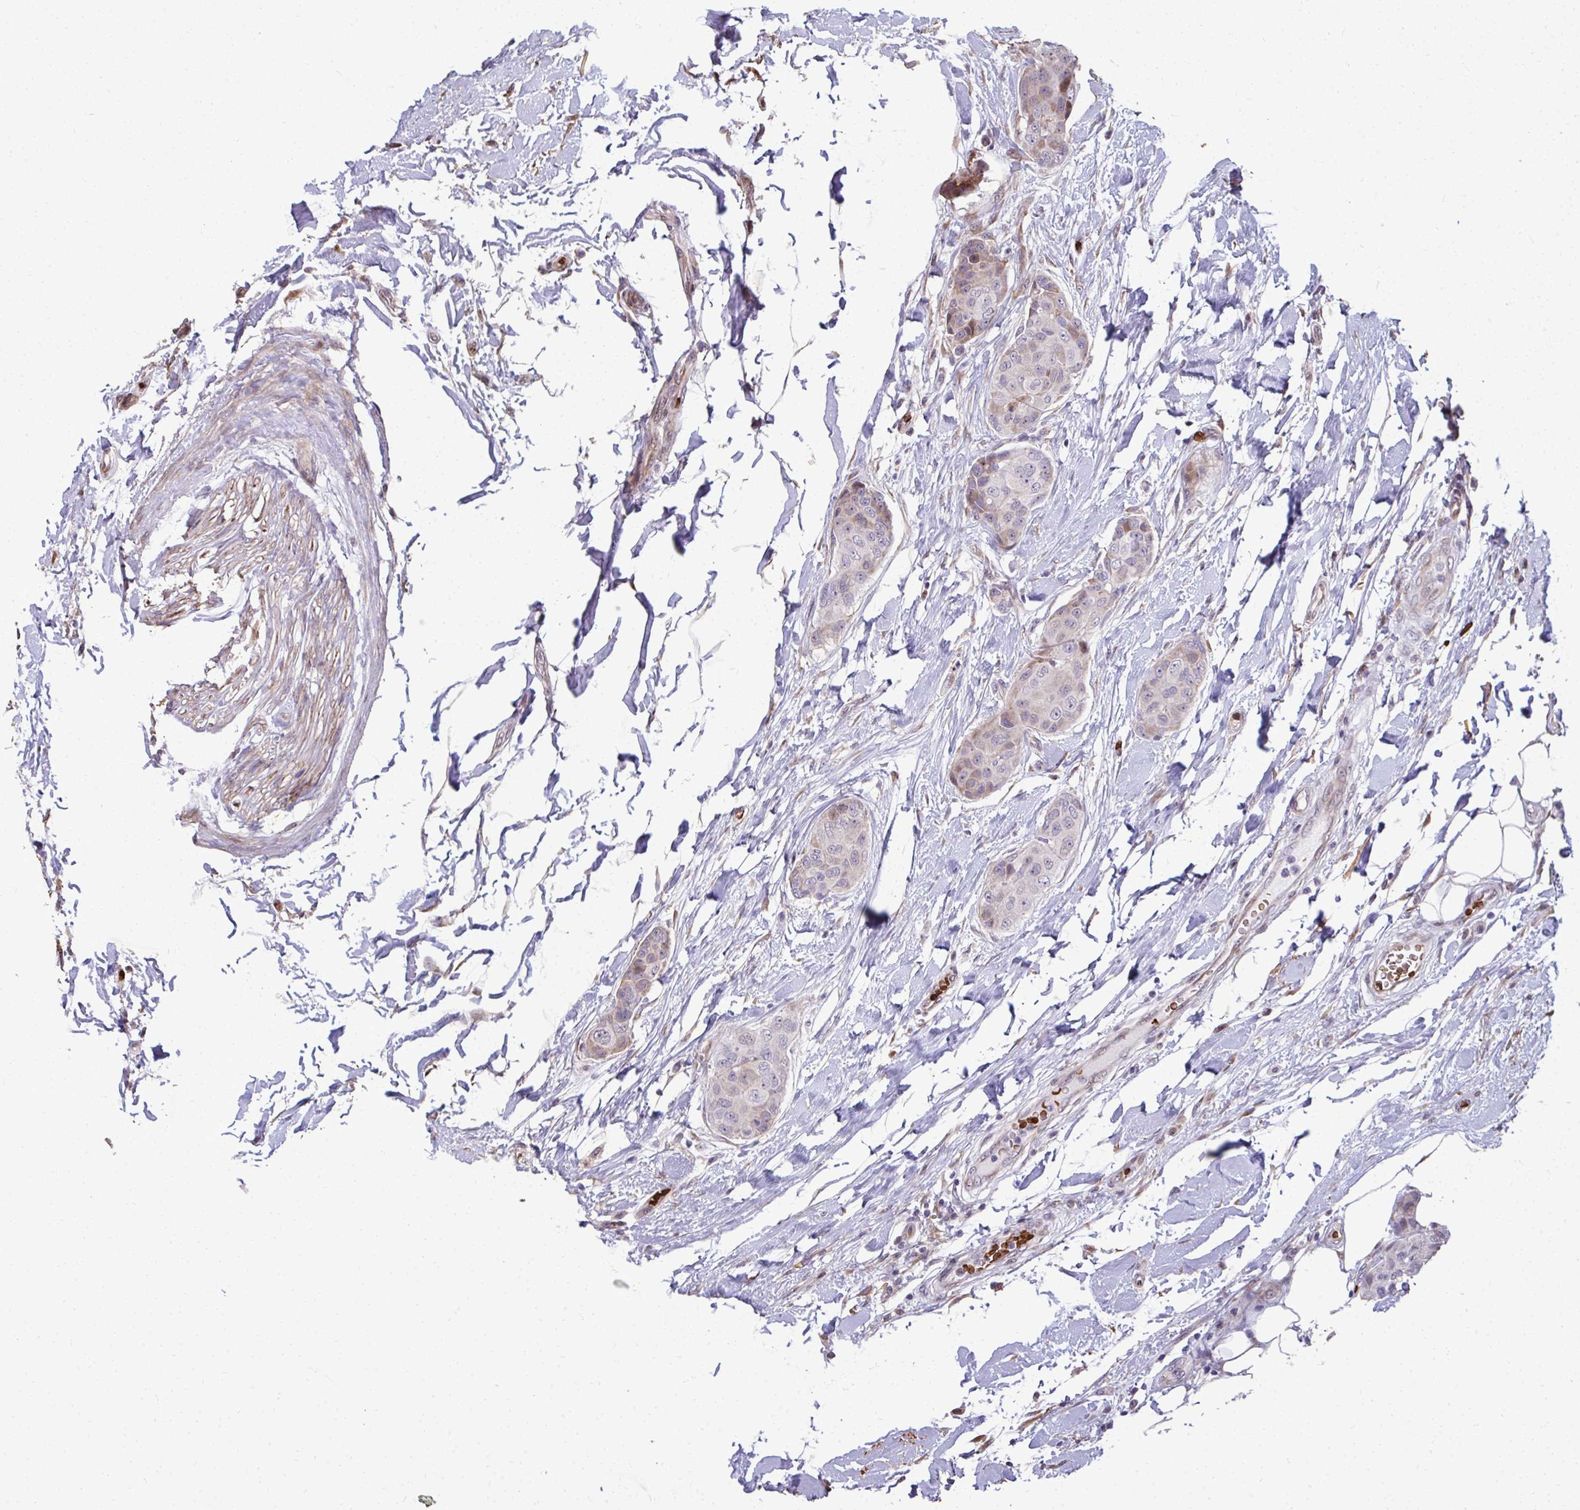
{"staining": {"intensity": "weak", "quantity": "<25%", "location": "cytoplasmic/membranous"}, "tissue": "breast cancer", "cell_type": "Tumor cells", "image_type": "cancer", "snomed": [{"axis": "morphology", "description": "Duct carcinoma"}, {"axis": "topography", "description": "Breast"}, {"axis": "topography", "description": "Lymph node"}], "caption": "Immunohistochemical staining of breast infiltrating ductal carcinoma demonstrates no significant expression in tumor cells. (DAB (3,3'-diaminobenzidine) immunohistochemistry with hematoxylin counter stain).", "gene": "FIBCD1", "patient": {"sex": "female", "age": 80}}